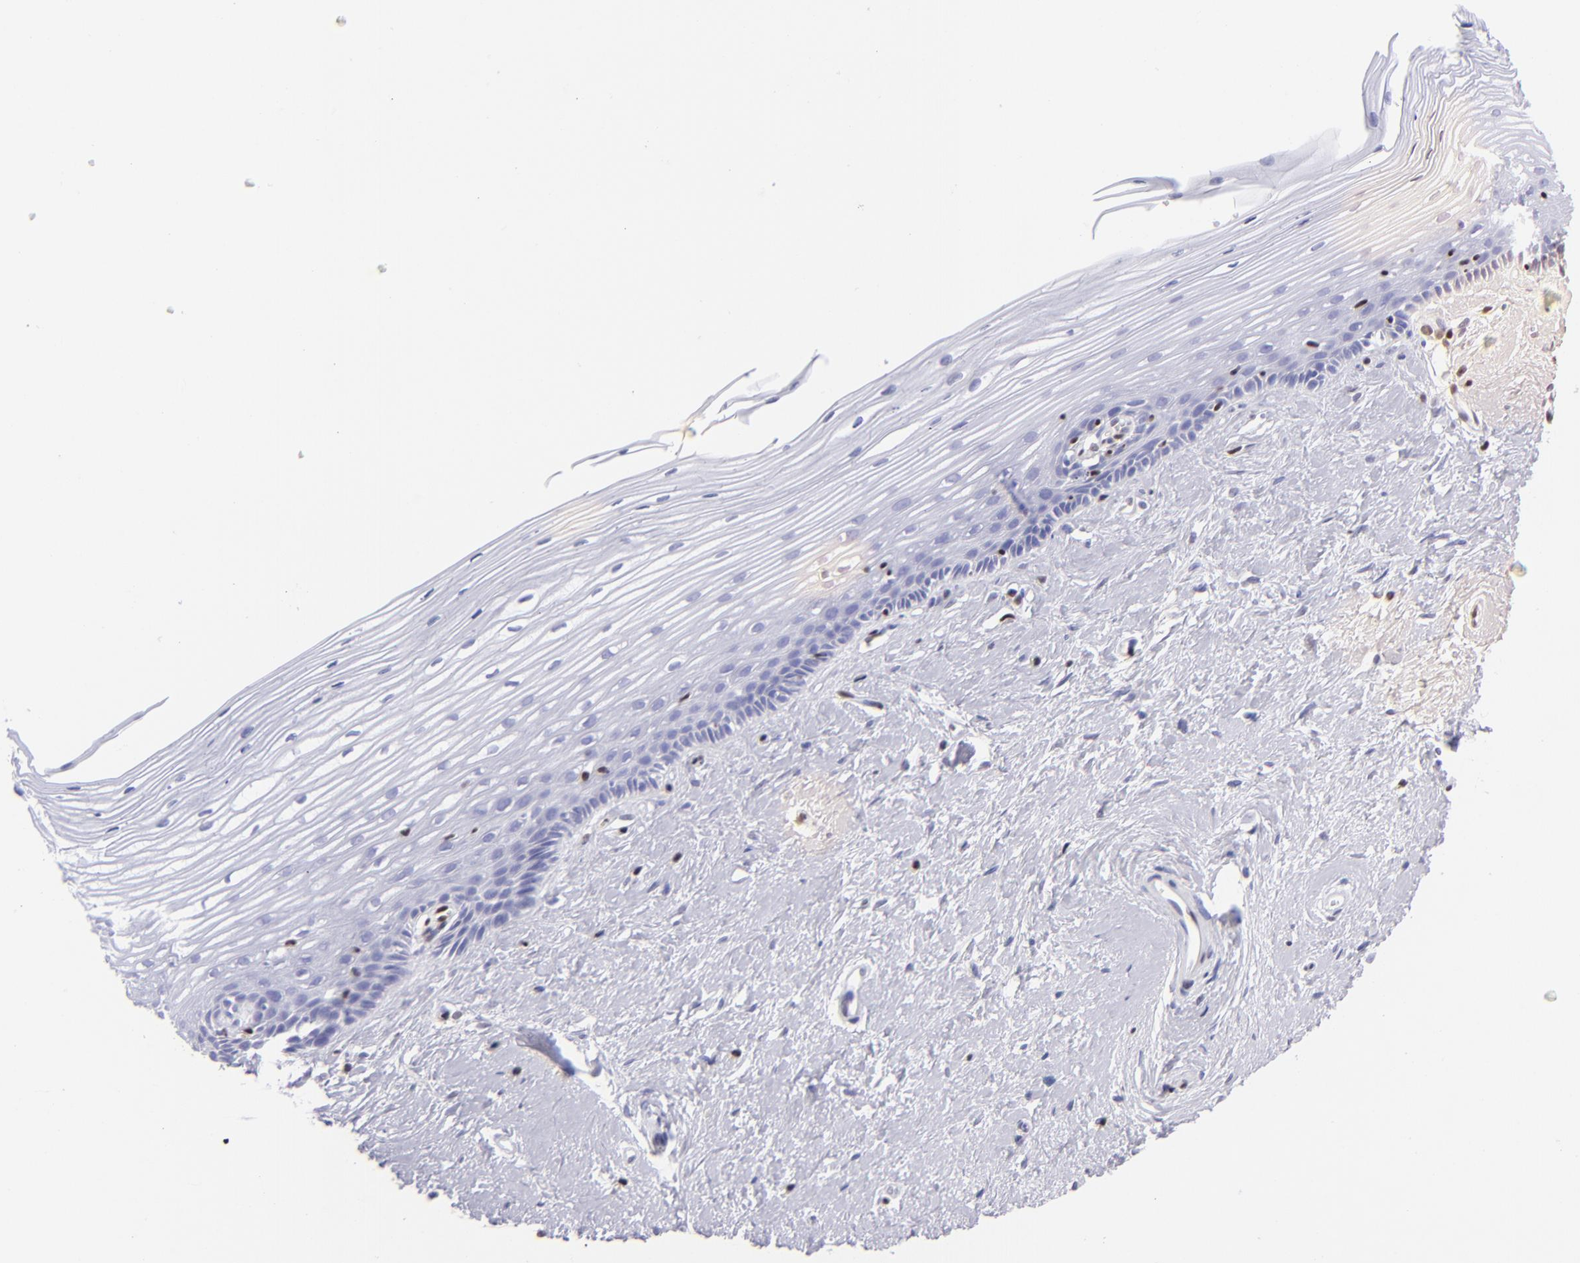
{"staining": {"intensity": "negative", "quantity": "none", "location": "none"}, "tissue": "cervix", "cell_type": "Glandular cells", "image_type": "normal", "snomed": [{"axis": "morphology", "description": "Normal tissue, NOS"}, {"axis": "topography", "description": "Cervix"}], "caption": "A photomicrograph of cervix stained for a protein shows no brown staining in glandular cells.", "gene": "ETS1", "patient": {"sex": "female", "age": 40}}